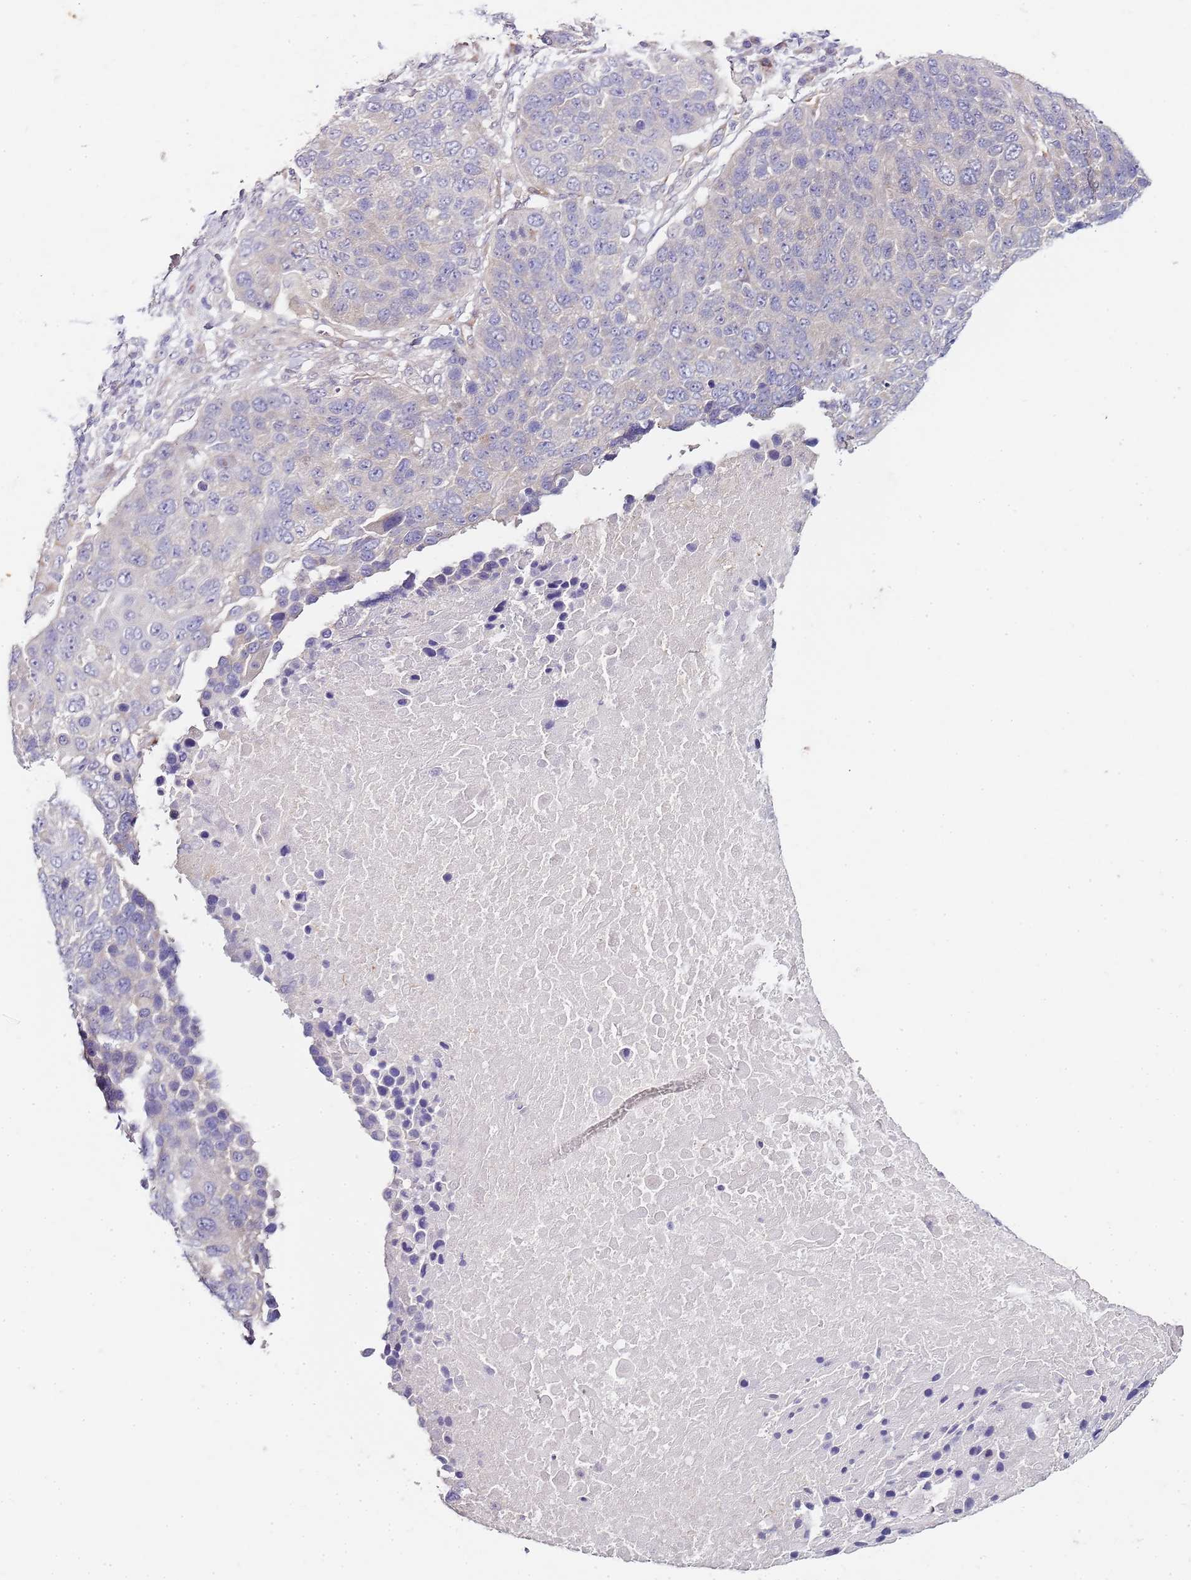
{"staining": {"intensity": "negative", "quantity": "none", "location": "none"}, "tissue": "lung cancer", "cell_type": "Tumor cells", "image_type": "cancer", "snomed": [{"axis": "morphology", "description": "Normal tissue, NOS"}, {"axis": "morphology", "description": "Squamous cell carcinoma, NOS"}, {"axis": "topography", "description": "Lymph node"}, {"axis": "topography", "description": "Lung"}], "caption": "DAB immunohistochemical staining of human lung cancer displays no significant positivity in tumor cells.", "gene": "TBC1D9", "patient": {"sex": "male", "age": 66}}